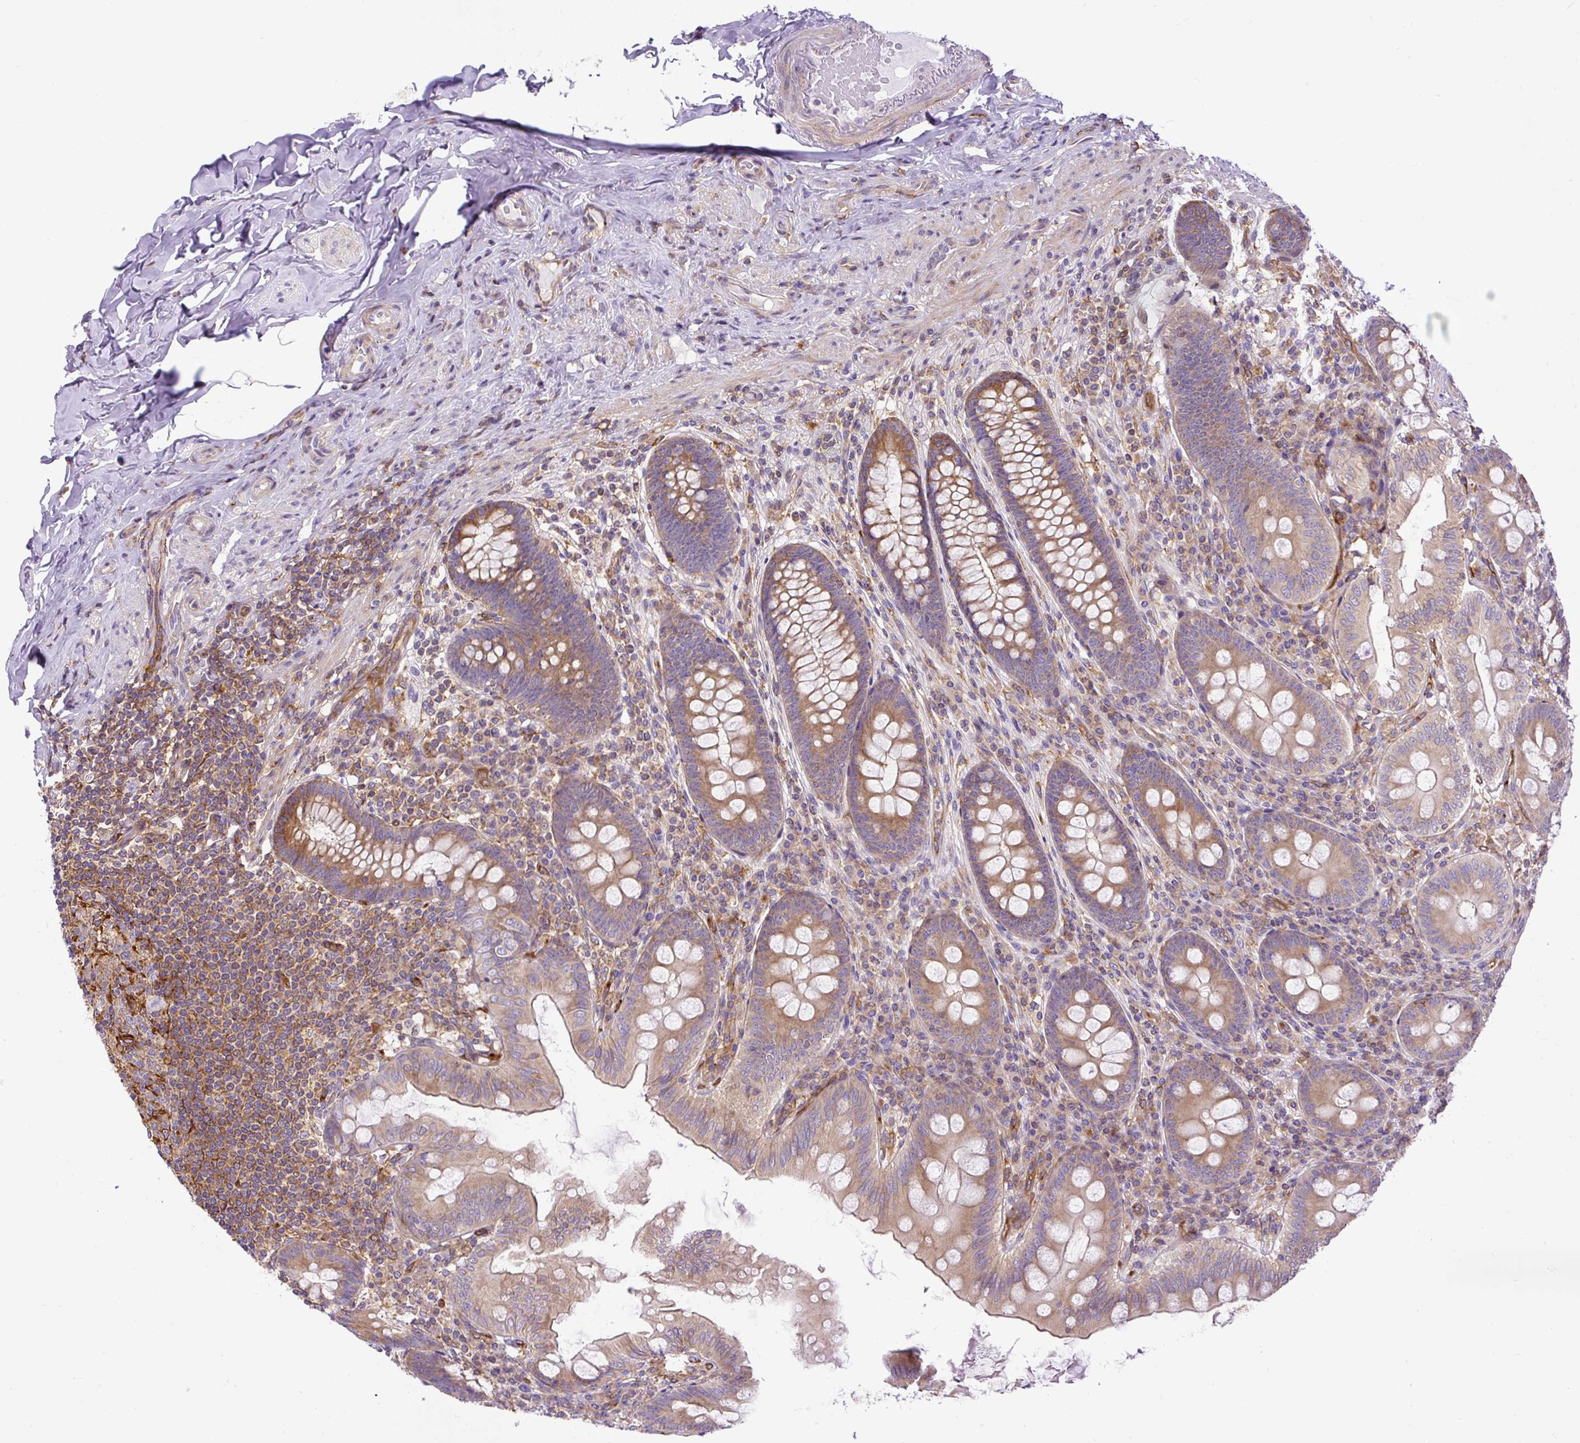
{"staining": {"intensity": "moderate", "quantity": ">75%", "location": "cytoplasmic/membranous"}, "tissue": "appendix", "cell_type": "Glandular cells", "image_type": "normal", "snomed": [{"axis": "morphology", "description": "Normal tissue, NOS"}, {"axis": "topography", "description": "Appendix"}], "caption": "This is a micrograph of immunohistochemistry staining of benign appendix, which shows moderate expression in the cytoplasmic/membranous of glandular cells.", "gene": "MAP1S", "patient": {"sex": "male", "age": 71}}